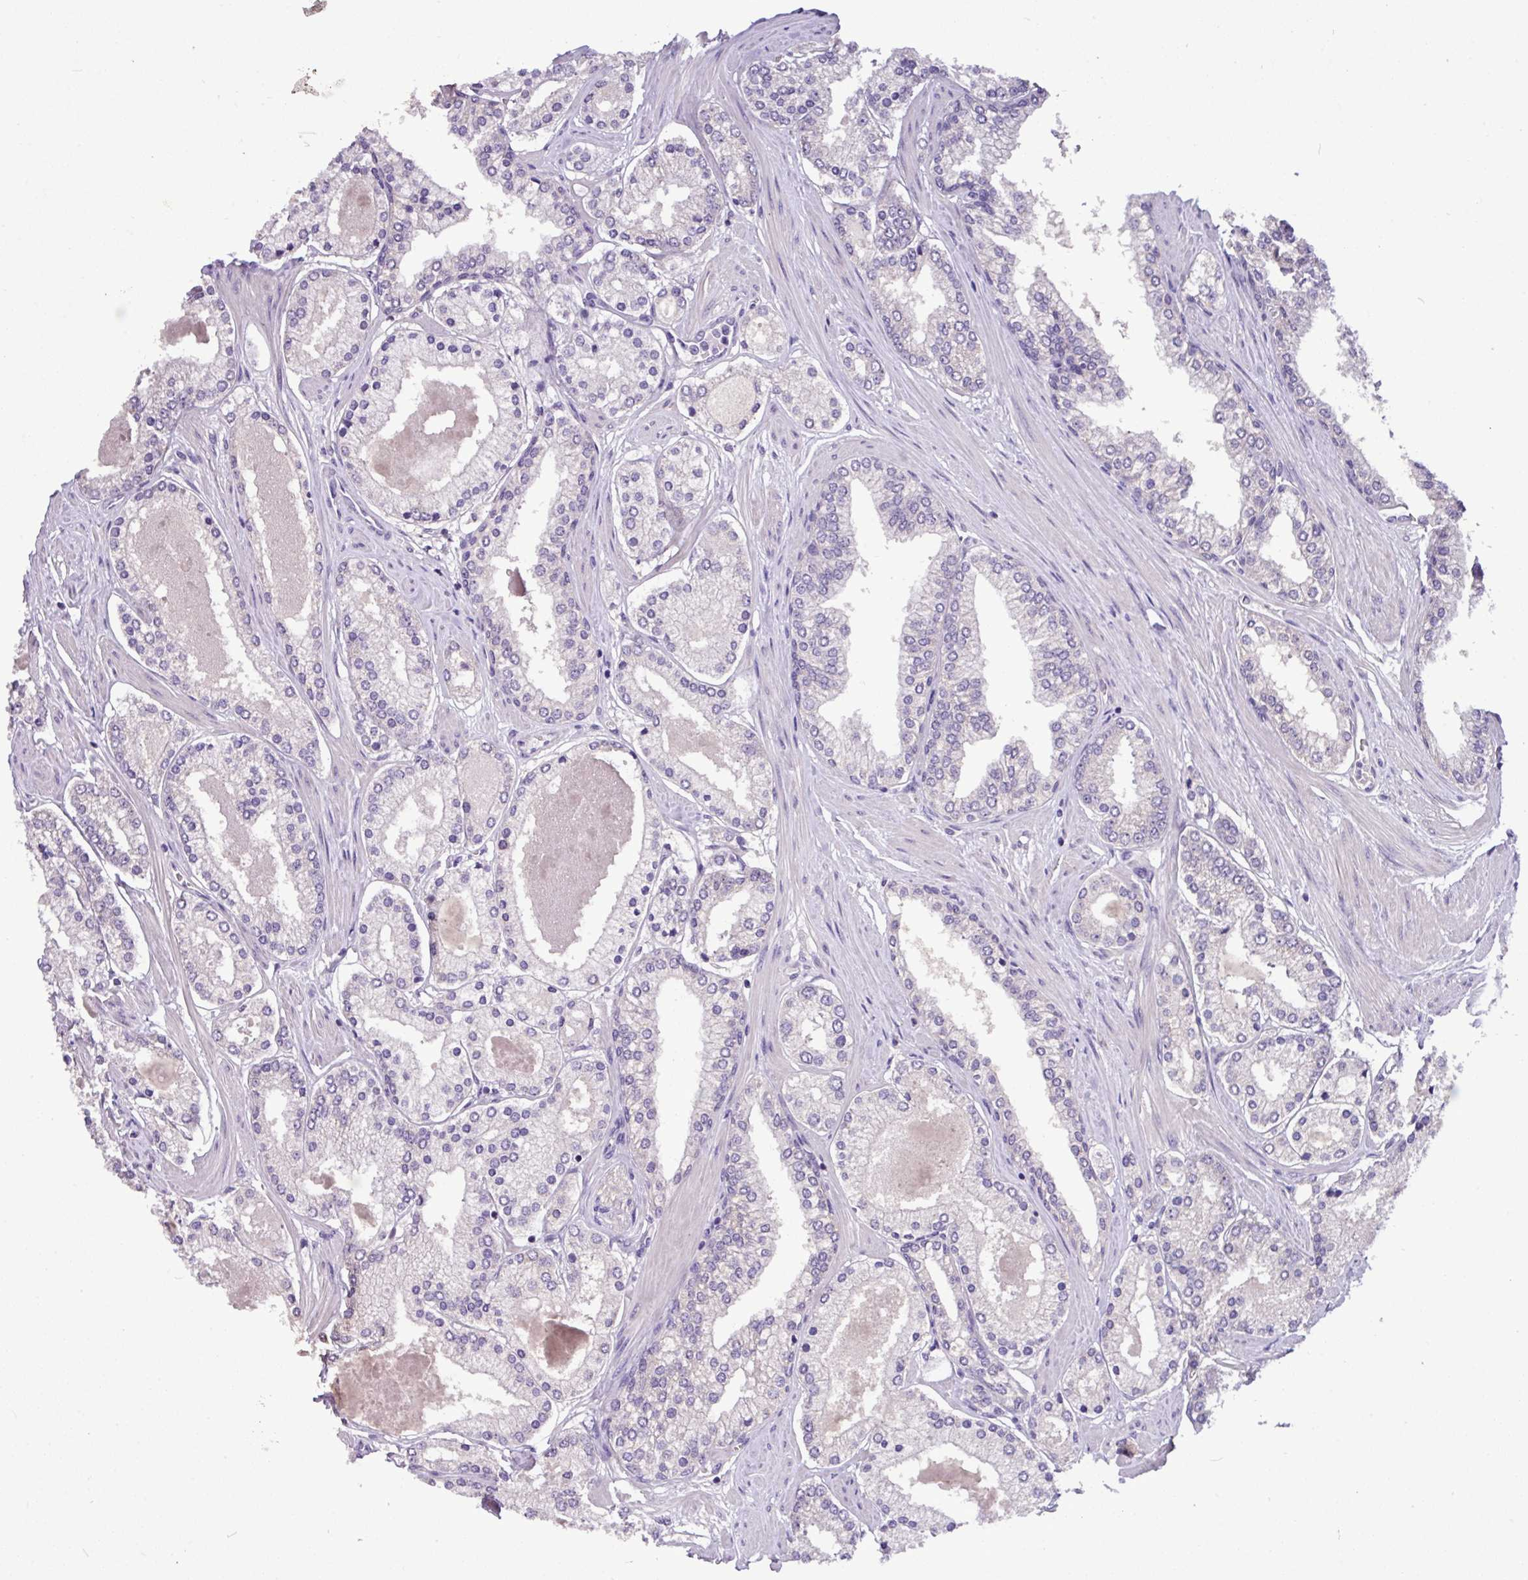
{"staining": {"intensity": "negative", "quantity": "none", "location": "none"}, "tissue": "prostate cancer", "cell_type": "Tumor cells", "image_type": "cancer", "snomed": [{"axis": "morphology", "description": "Adenocarcinoma, Low grade"}, {"axis": "topography", "description": "Prostate"}], "caption": "The micrograph shows no staining of tumor cells in prostate adenocarcinoma (low-grade). (Brightfield microscopy of DAB (3,3'-diaminobenzidine) IHC at high magnification).", "gene": "PAX8", "patient": {"sex": "male", "age": 42}}